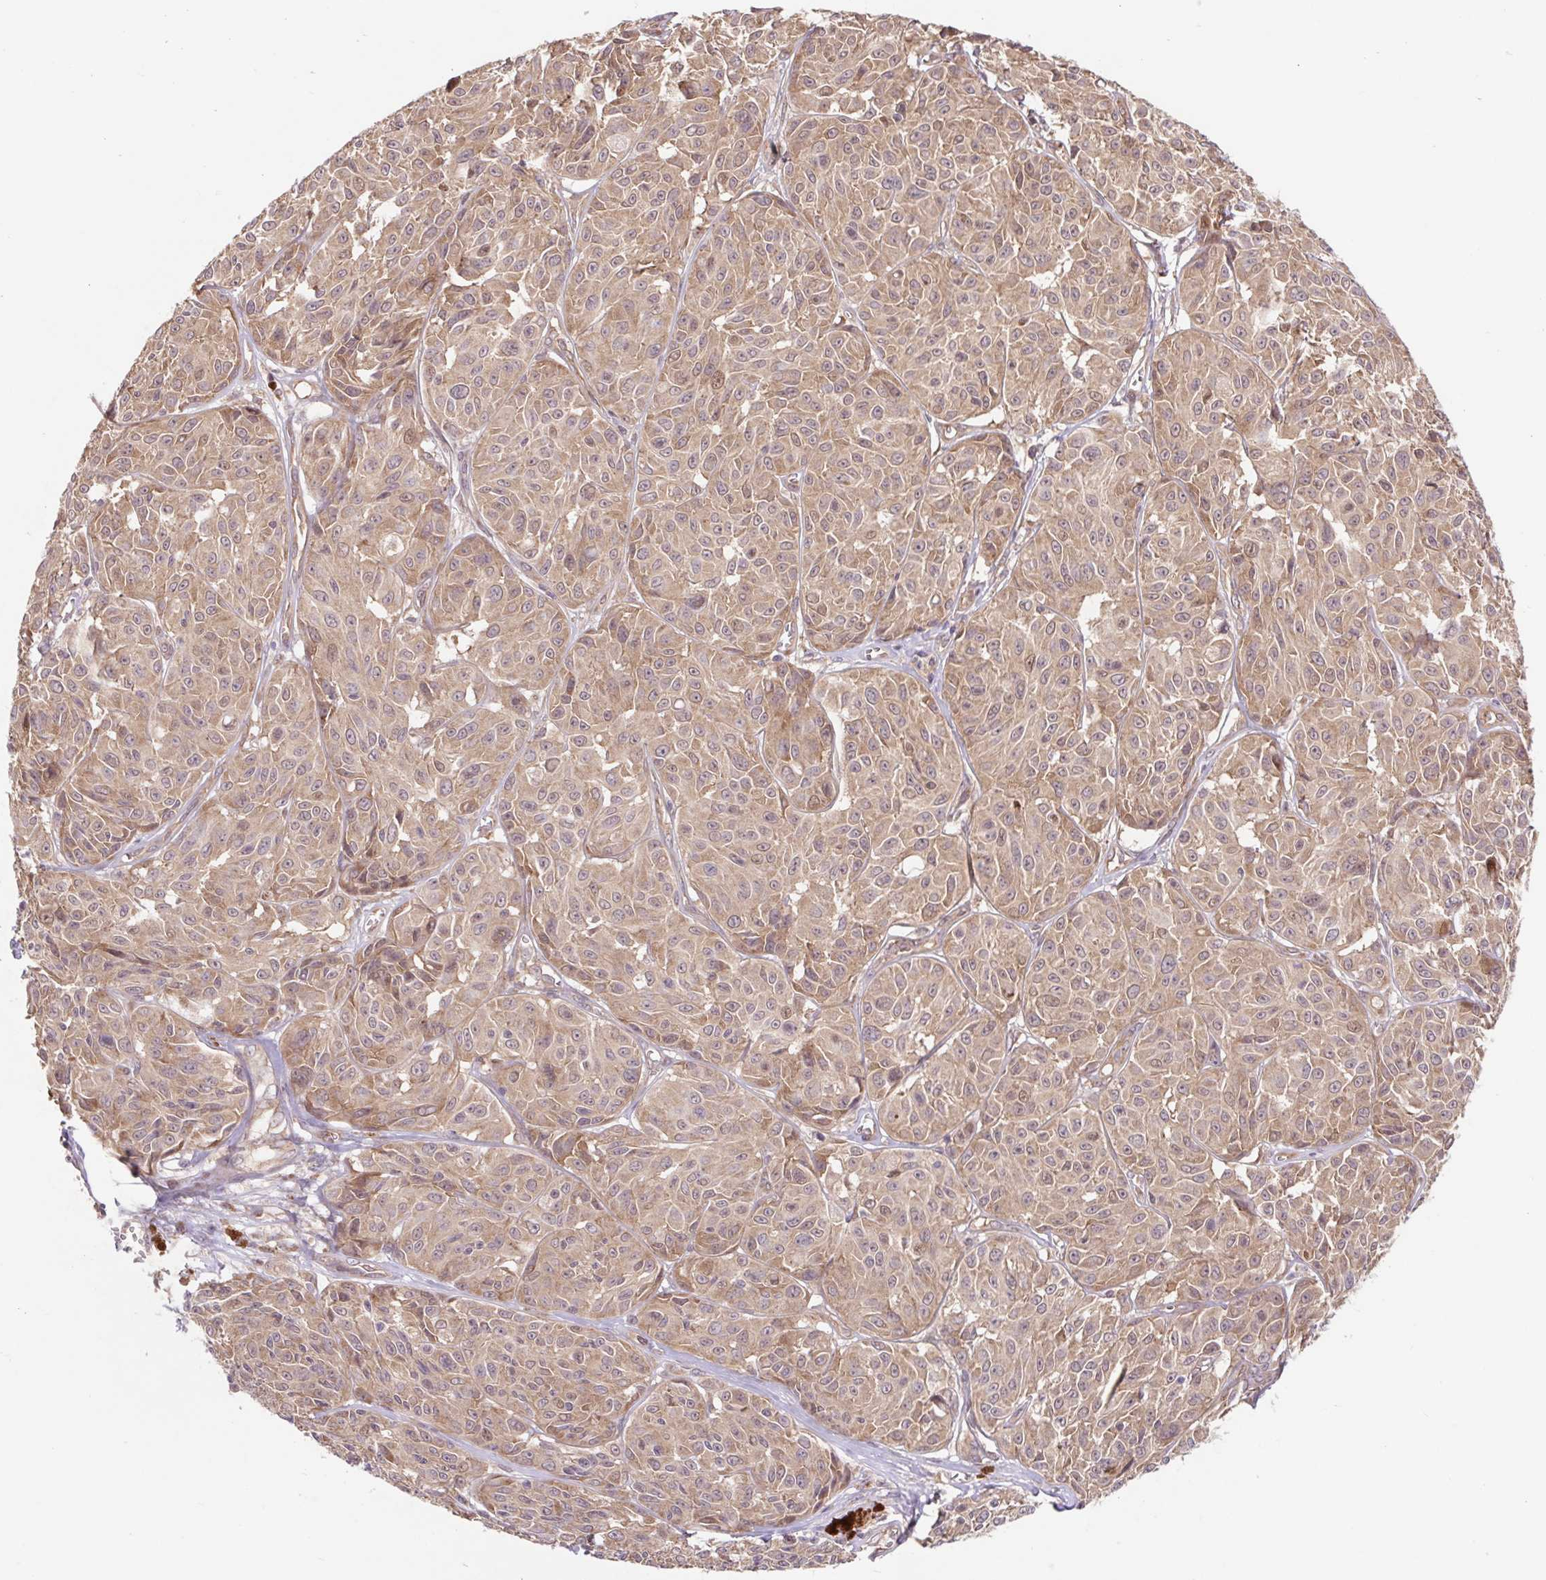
{"staining": {"intensity": "moderate", "quantity": ">75%", "location": "cytoplasmic/membranous,nuclear"}, "tissue": "melanoma", "cell_type": "Tumor cells", "image_type": "cancer", "snomed": [{"axis": "morphology", "description": "Malignant melanoma, NOS"}, {"axis": "topography", "description": "Skin"}], "caption": "Melanoma tissue reveals moderate cytoplasmic/membranous and nuclear positivity in approximately >75% of tumor cells, visualized by immunohistochemistry.", "gene": "HFE", "patient": {"sex": "male", "age": 91}}